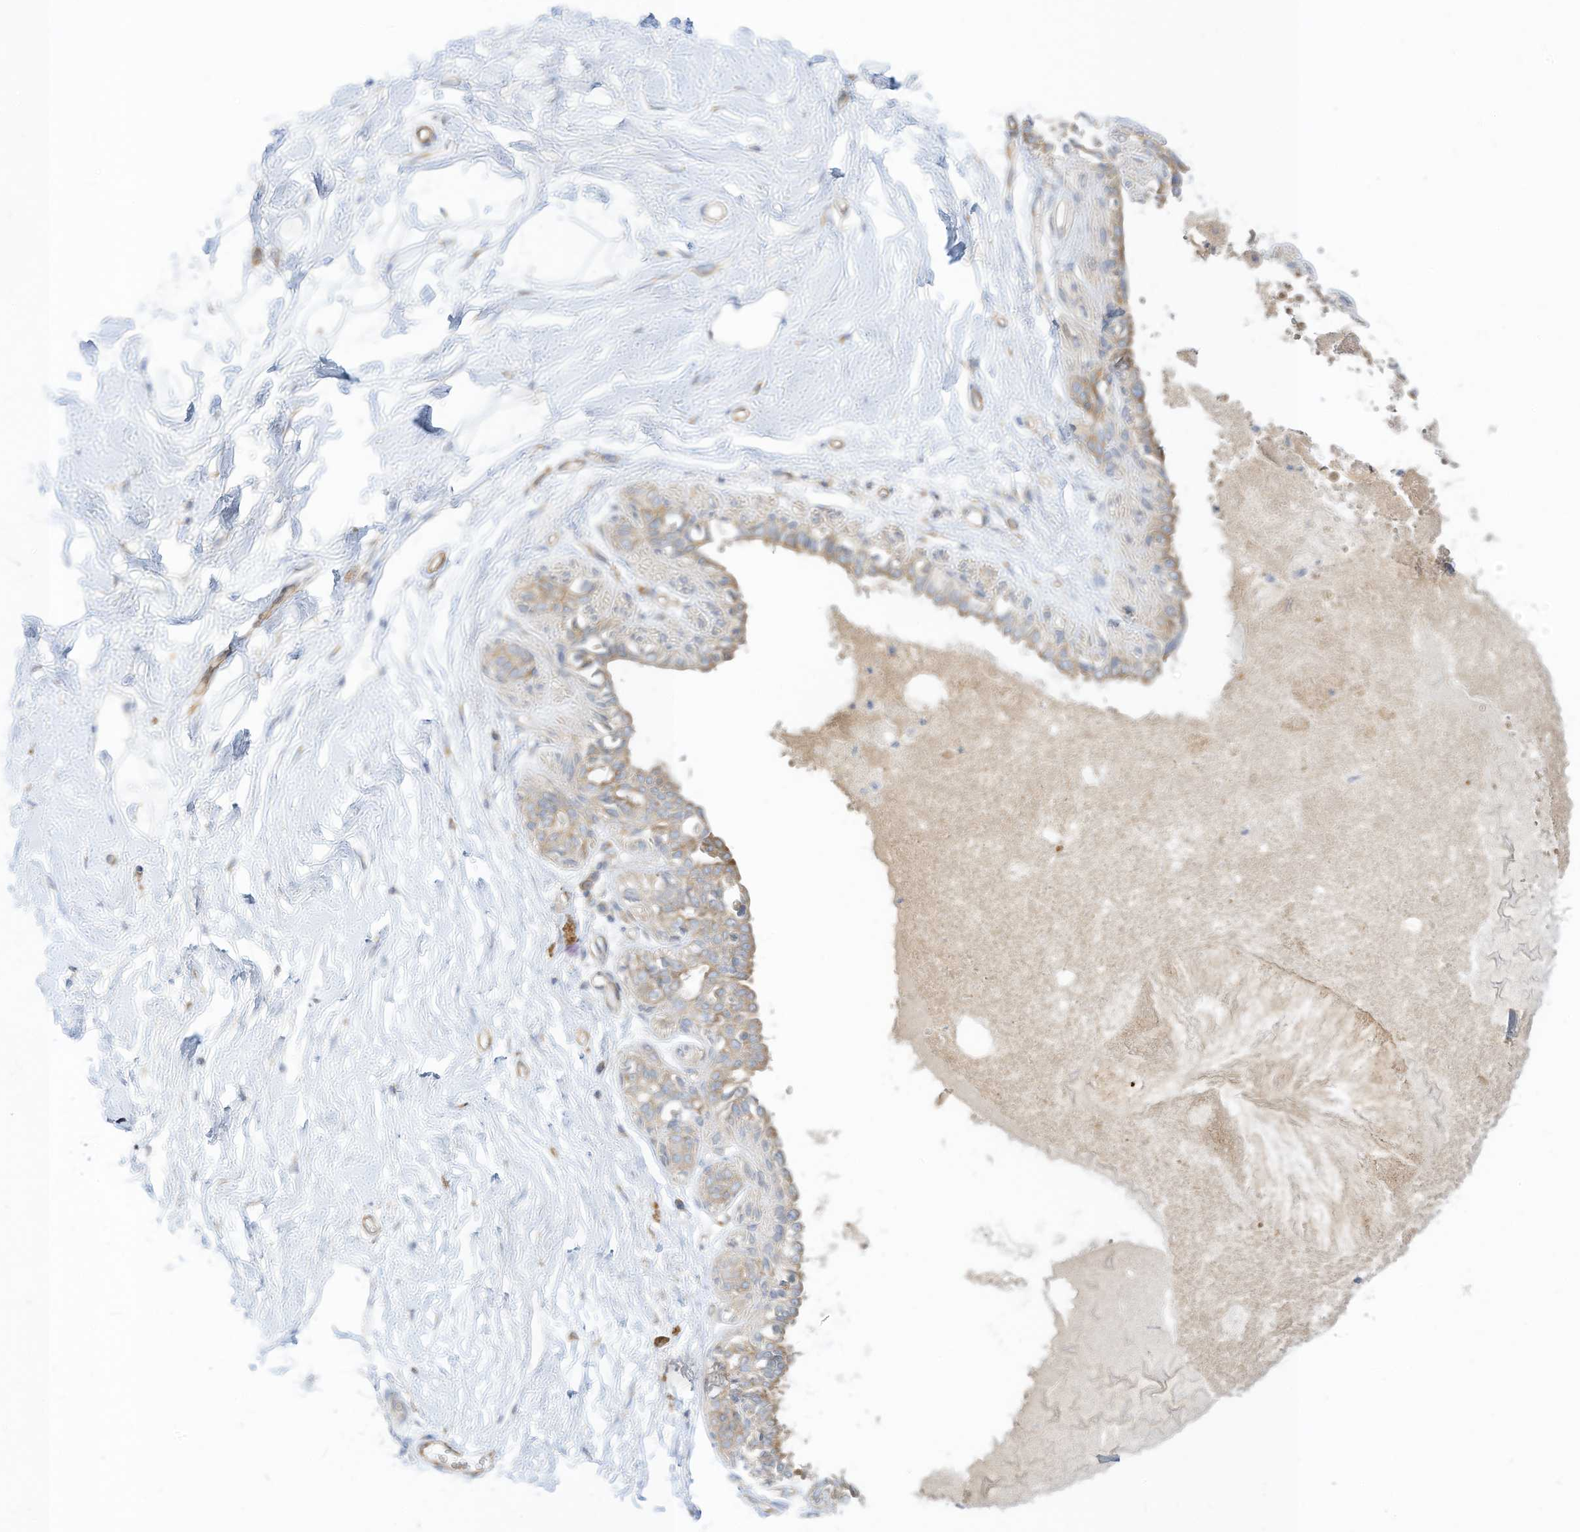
{"staining": {"intensity": "negative", "quantity": "none", "location": "none"}, "tissue": "breast", "cell_type": "Adipocytes", "image_type": "normal", "snomed": [{"axis": "morphology", "description": "Normal tissue, NOS"}, {"axis": "topography", "description": "Breast"}], "caption": "A high-resolution photomicrograph shows IHC staining of benign breast, which displays no significant positivity in adipocytes. The staining was performed using DAB (3,3'-diaminobenzidine) to visualize the protein expression in brown, while the nuclei were stained in blue with hematoxylin (Magnification: 20x).", "gene": "RASA2", "patient": {"sex": "female", "age": 45}}